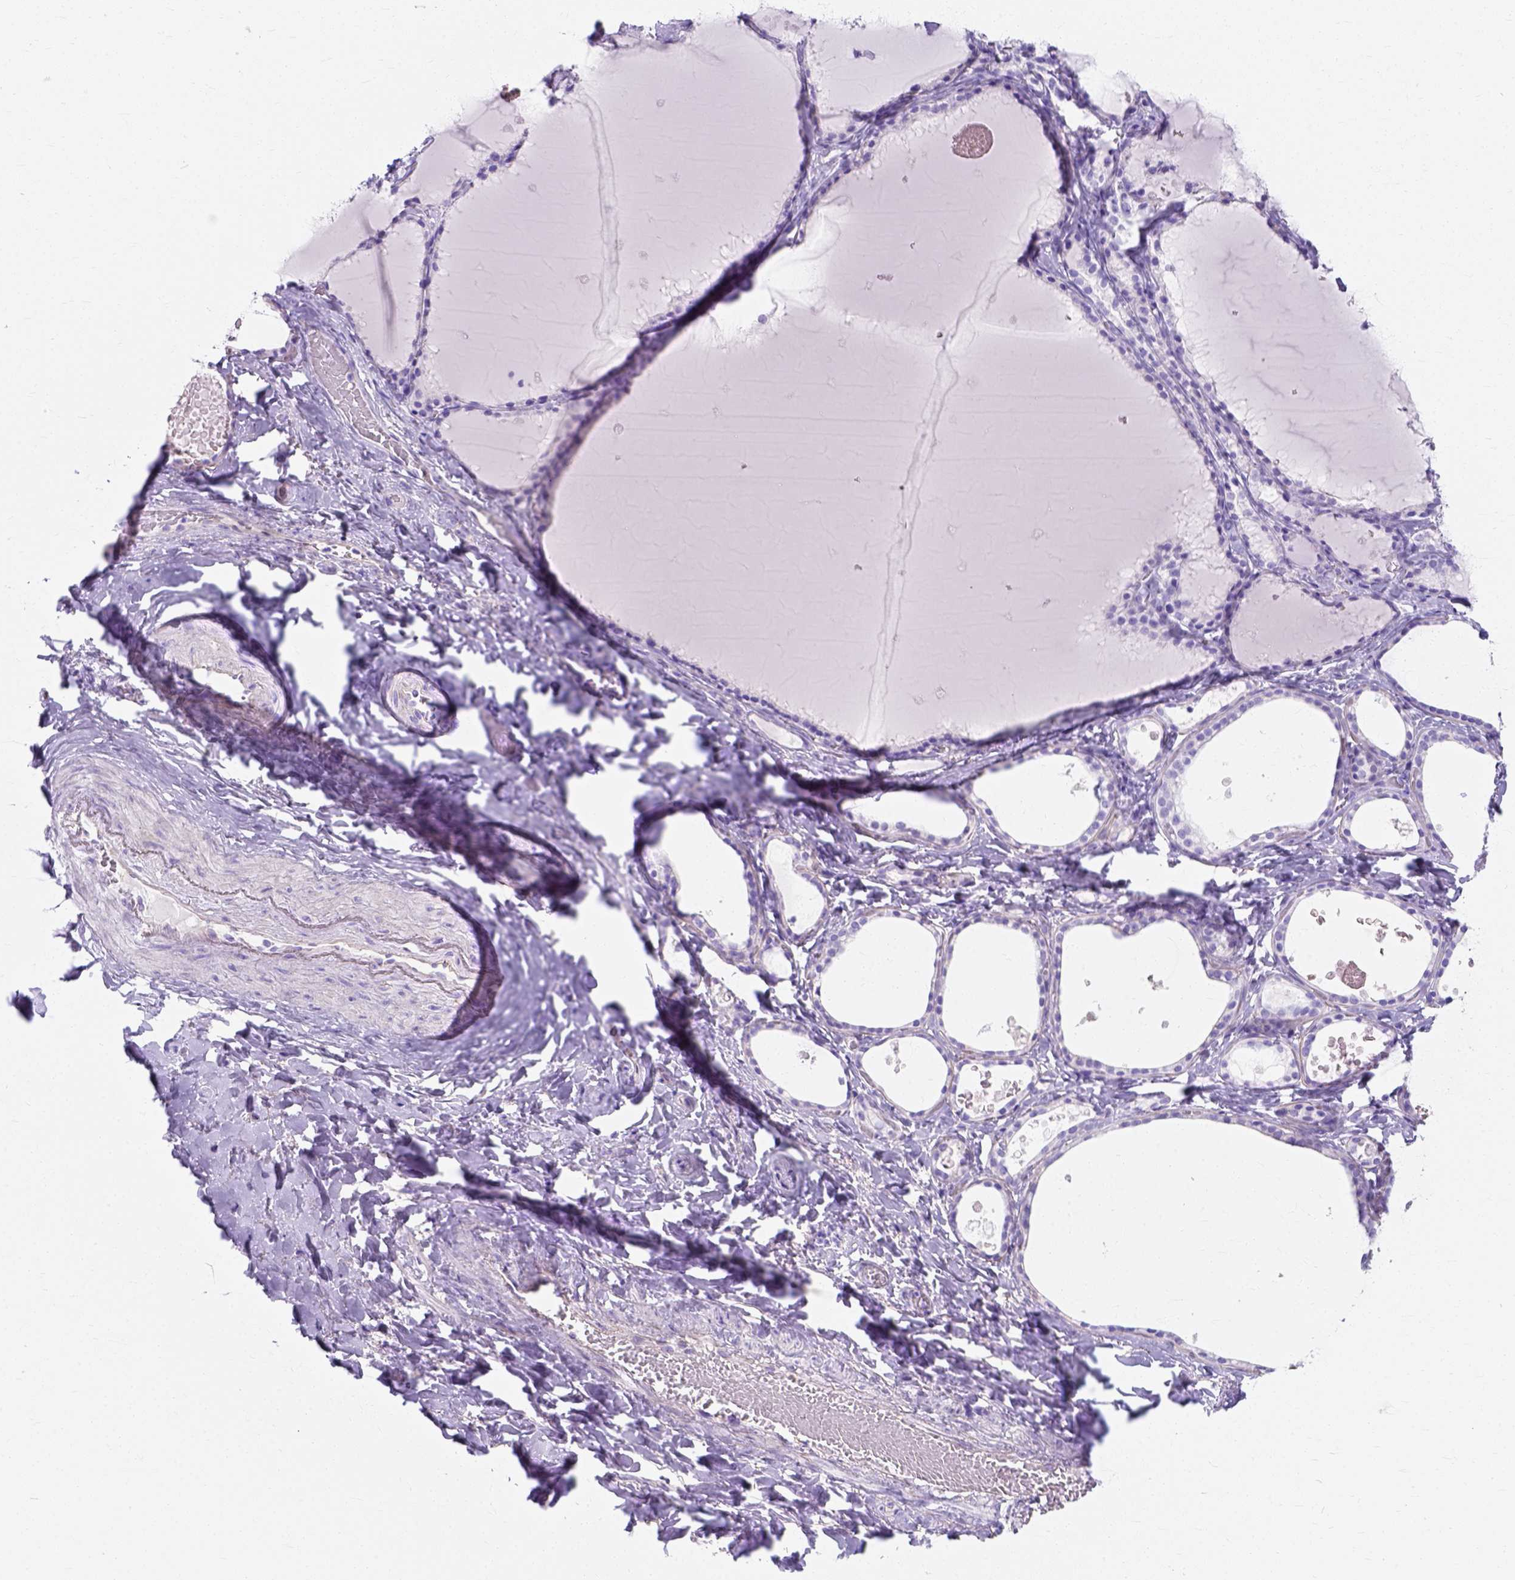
{"staining": {"intensity": "negative", "quantity": "none", "location": "none"}, "tissue": "thyroid gland", "cell_type": "Glandular cells", "image_type": "normal", "snomed": [{"axis": "morphology", "description": "Normal tissue, NOS"}, {"axis": "topography", "description": "Thyroid gland"}], "caption": "Glandular cells show no significant protein expression in unremarkable thyroid gland.", "gene": "MYH15", "patient": {"sex": "female", "age": 56}}